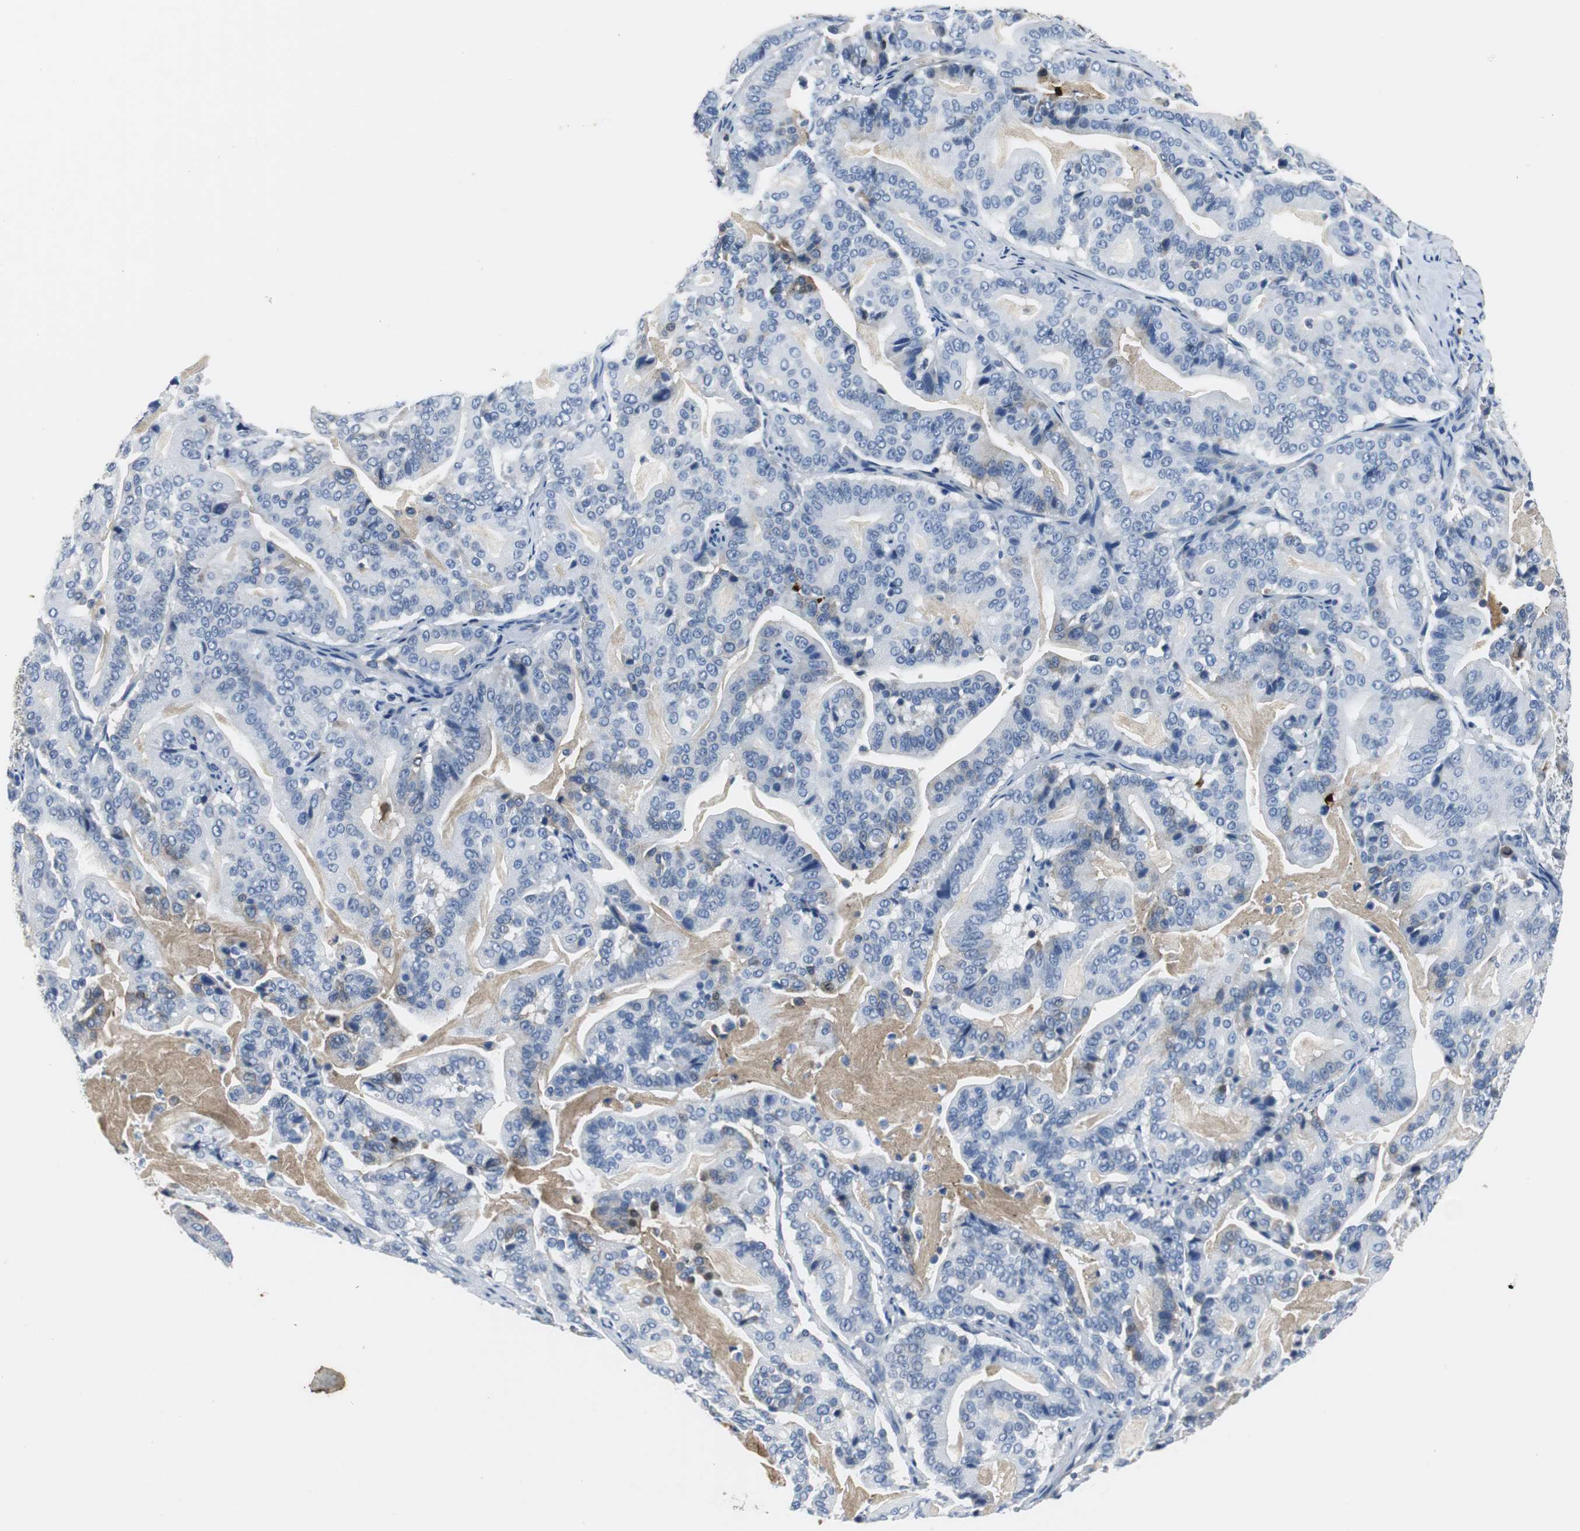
{"staining": {"intensity": "negative", "quantity": "none", "location": "none"}, "tissue": "pancreatic cancer", "cell_type": "Tumor cells", "image_type": "cancer", "snomed": [{"axis": "morphology", "description": "Adenocarcinoma, NOS"}, {"axis": "topography", "description": "Pancreas"}], "caption": "Protein analysis of pancreatic cancer displays no significant expression in tumor cells. (Brightfield microscopy of DAB immunohistochemistry at high magnification).", "gene": "ORM1", "patient": {"sex": "male", "age": 63}}